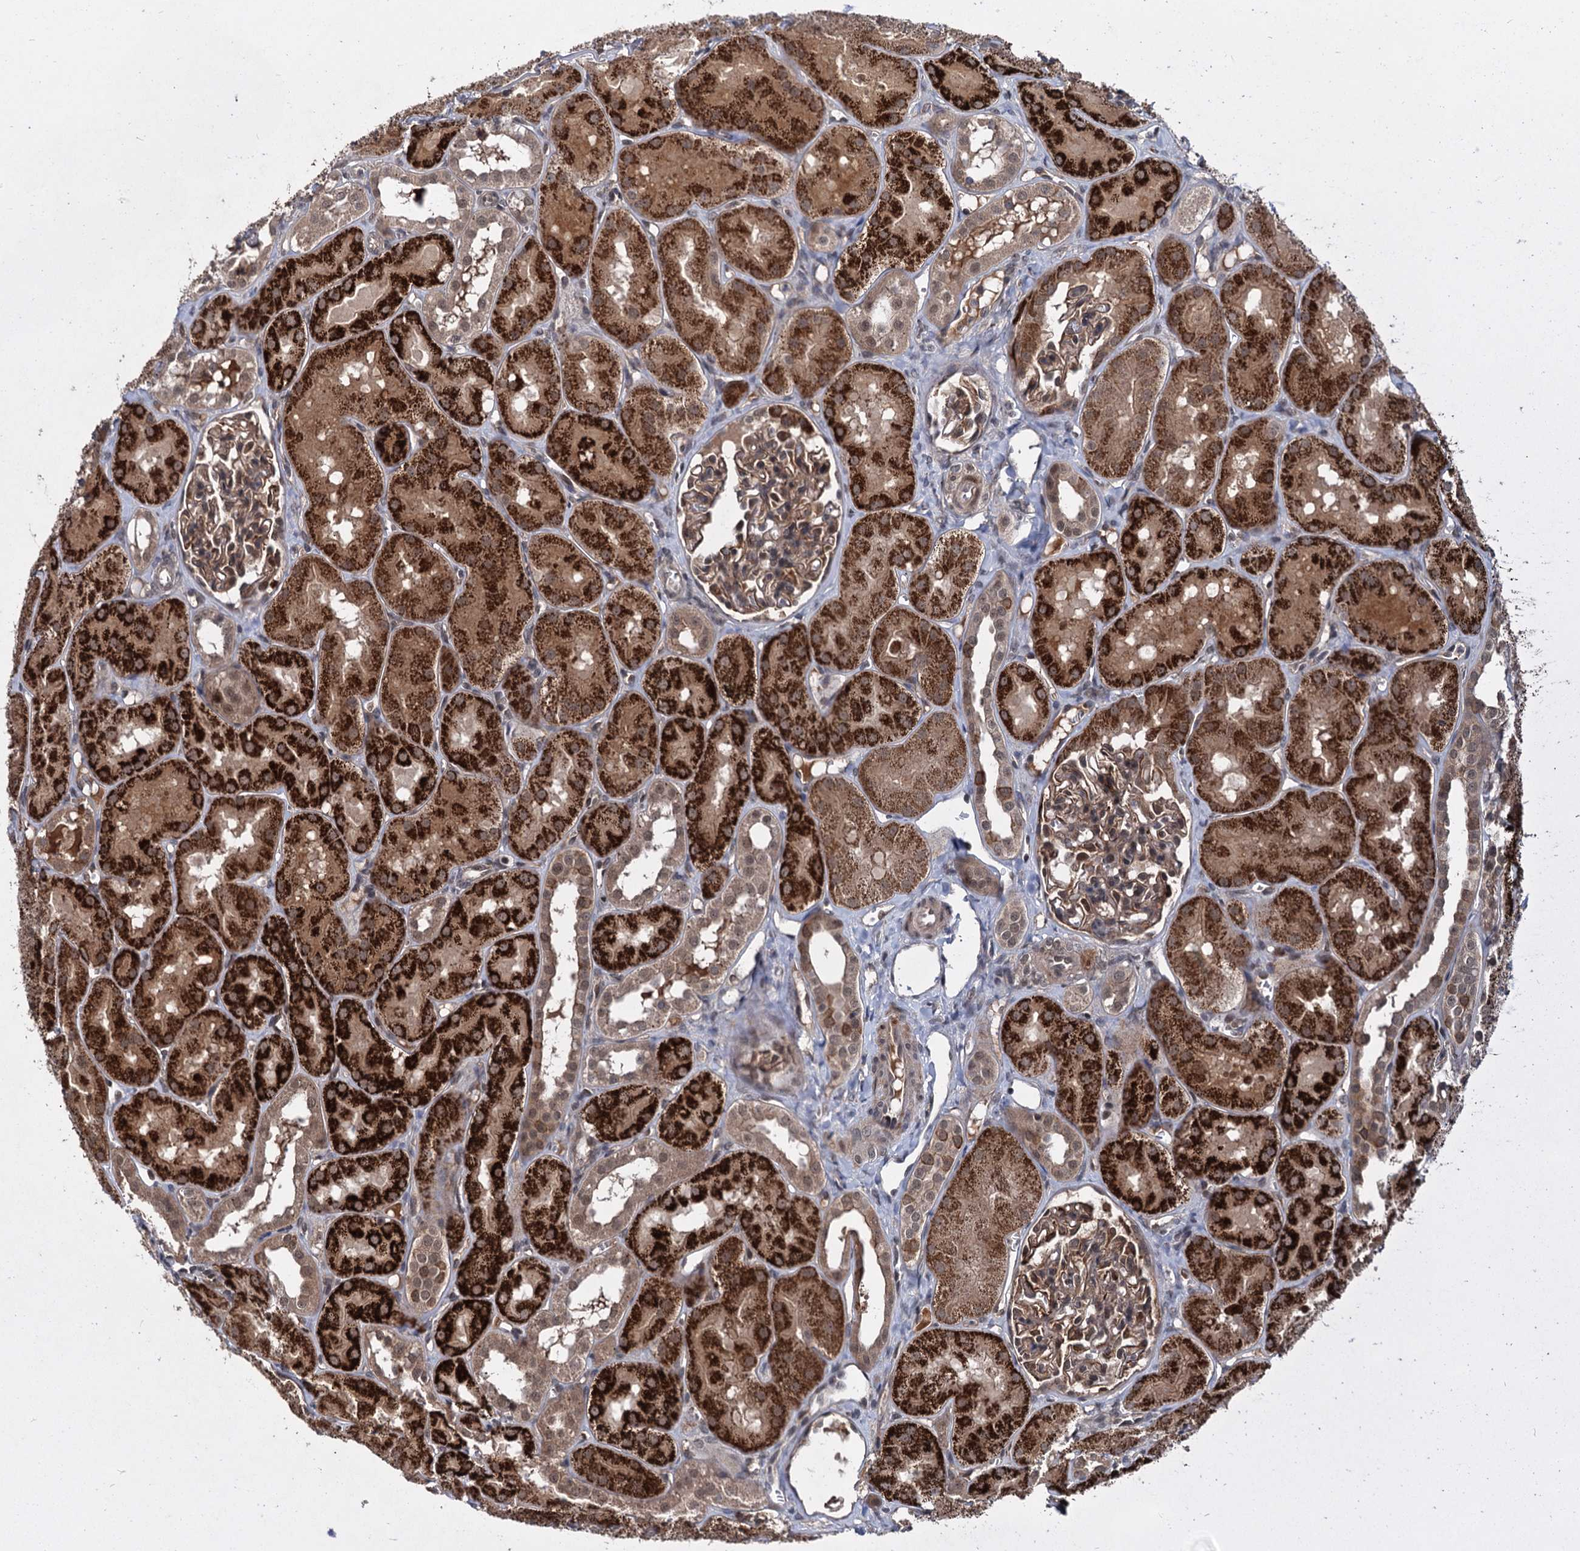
{"staining": {"intensity": "moderate", "quantity": ">75%", "location": "cytoplasmic/membranous"}, "tissue": "kidney", "cell_type": "Cells in glomeruli", "image_type": "normal", "snomed": [{"axis": "morphology", "description": "Normal tissue, NOS"}, {"axis": "topography", "description": "Kidney"}, {"axis": "topography", "description": "Urinary bladder"}], "caption": "Kidney stained with a brown dye shows moderate cytoplasmic/membranous positive positivity in approximately >75% of cells in glomeruli.", "gene": "RITA1", "patient": {"sex": "male", "age": 16}}